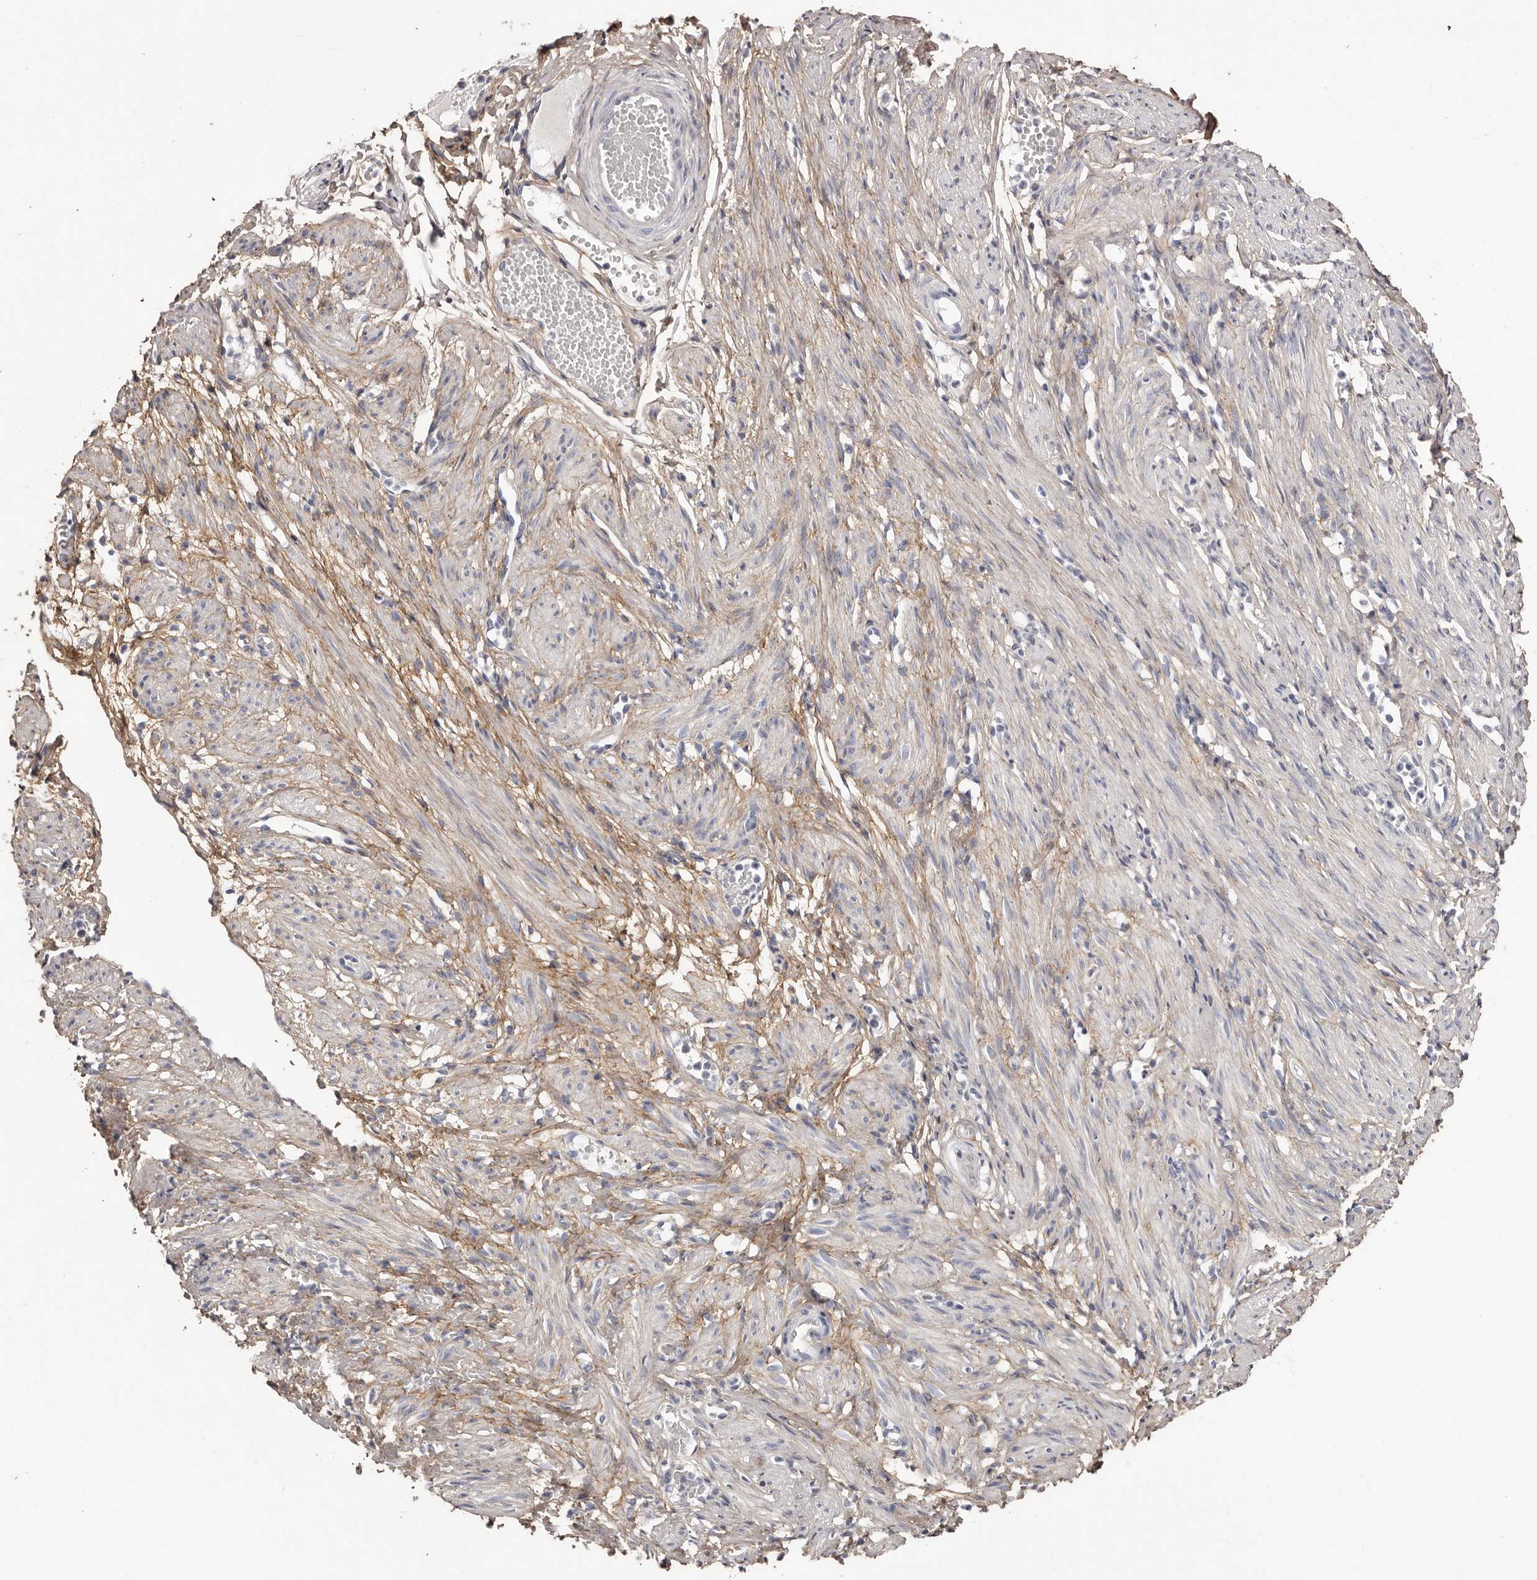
{"staining": {"intensity": "moderate", "quantity": ">75%", "location": "cytoplasmic/membranous"}, "tissue": "adipose tissue", "cell_type": "Adipocytes", "image_type": "normal", "snomed": [{"axis": "morphology", "description": "Normal tissue, NOS"}, {"axis": "topography", "description": "Smooth muscle"}, {"axis": "topography", "description": "Peripheral nerve tissue"}], "caption": "Brown immunohistochemical staining in normal human adipose tissue exhibits moderate cytoplasmic/membranous expression in about >75% of adipocytes. Nuclei are stained in blue.", "gene": "COL6A1", "patient": {"sex": "female", "age": 39}}